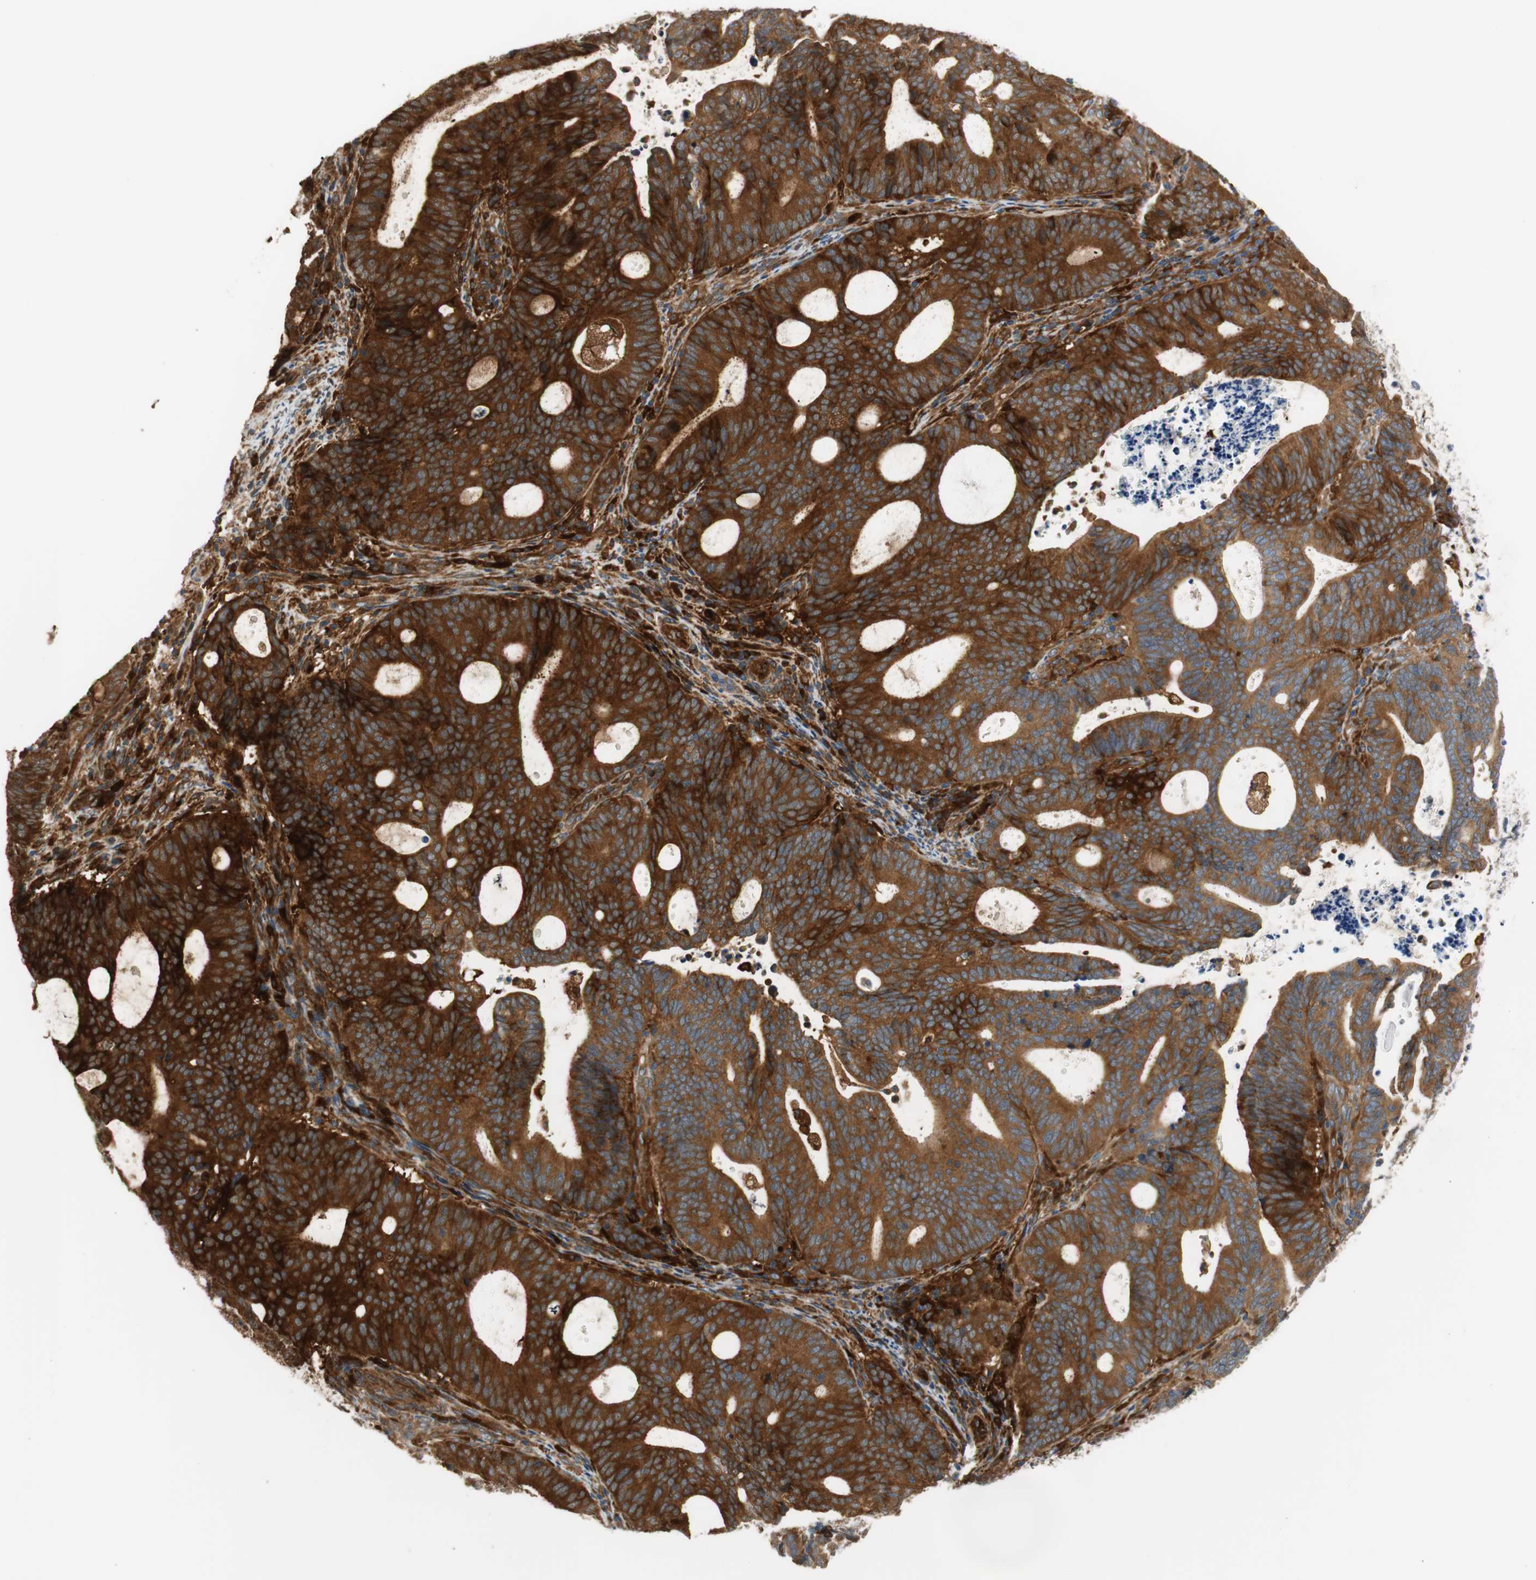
{"staining": {"intensity": "strong", "quantity": ">75%", "location": "cytoplasmic/membranous"}, "tissue": "endometrial cancer", "cell_type": "Tumor cells", "image_type": "cancer", "snomed": [{"axis": "morphology", "description": "Adenocarcinoma, NOS"}, {"axis": "topography", "description": "Uterus"}], "caption": "Immunohistochemistry (IHC) micrograph of neoplastic tissue: human adenocarcinoma (endometrial) stained using IHC demonstrates high levels of strong protein expression localized specifically in the cytoplasmic/membranous of tumor cells, appearing as a cytoplasmic/membranous brown color.", "gene": "PARP14", "patient": {"sex": "female", "age": 83}}